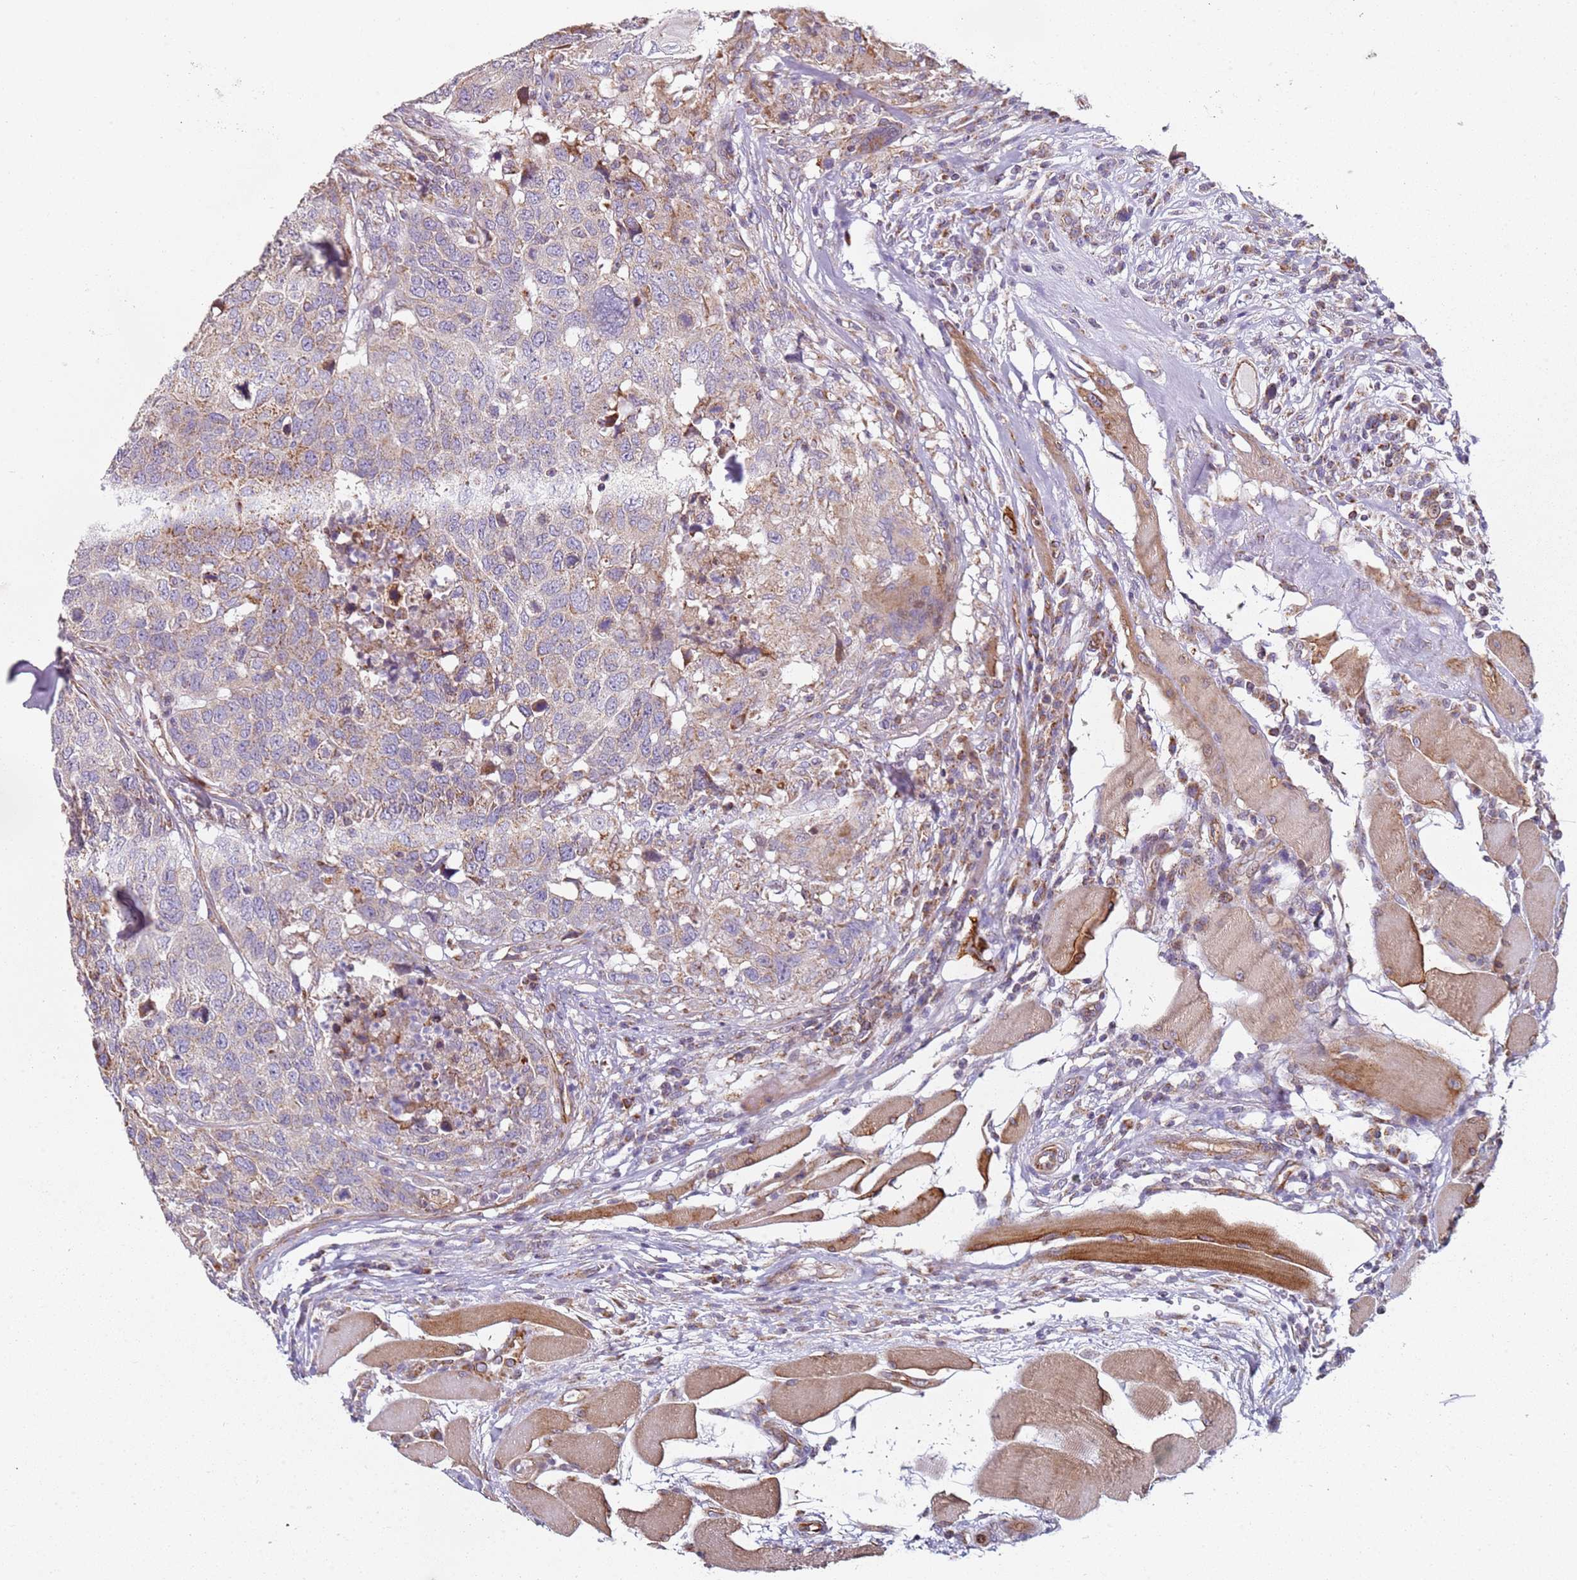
{"staining": {"intensity": "weak", "quantity": "<25%", "location": "cytoplasmic/membranous"}, "tissue": "head and neck cancer", "cell_type": "Tumor cells", "image_type": "cancer", "snomed": [{"axis": "morphology", "description": "Squamous cell carcinoma, NOS"}, {"axis": "topography", "description": "Head-Neck"}], "caption": "High power microscopy image of an immunohistochemistry micrograph of squamous cell carcinoma (head and neck), revealing no significant staining in tumor cells.", "gene": "ALS2", "patient": {"sex": "male", "age": 66}}